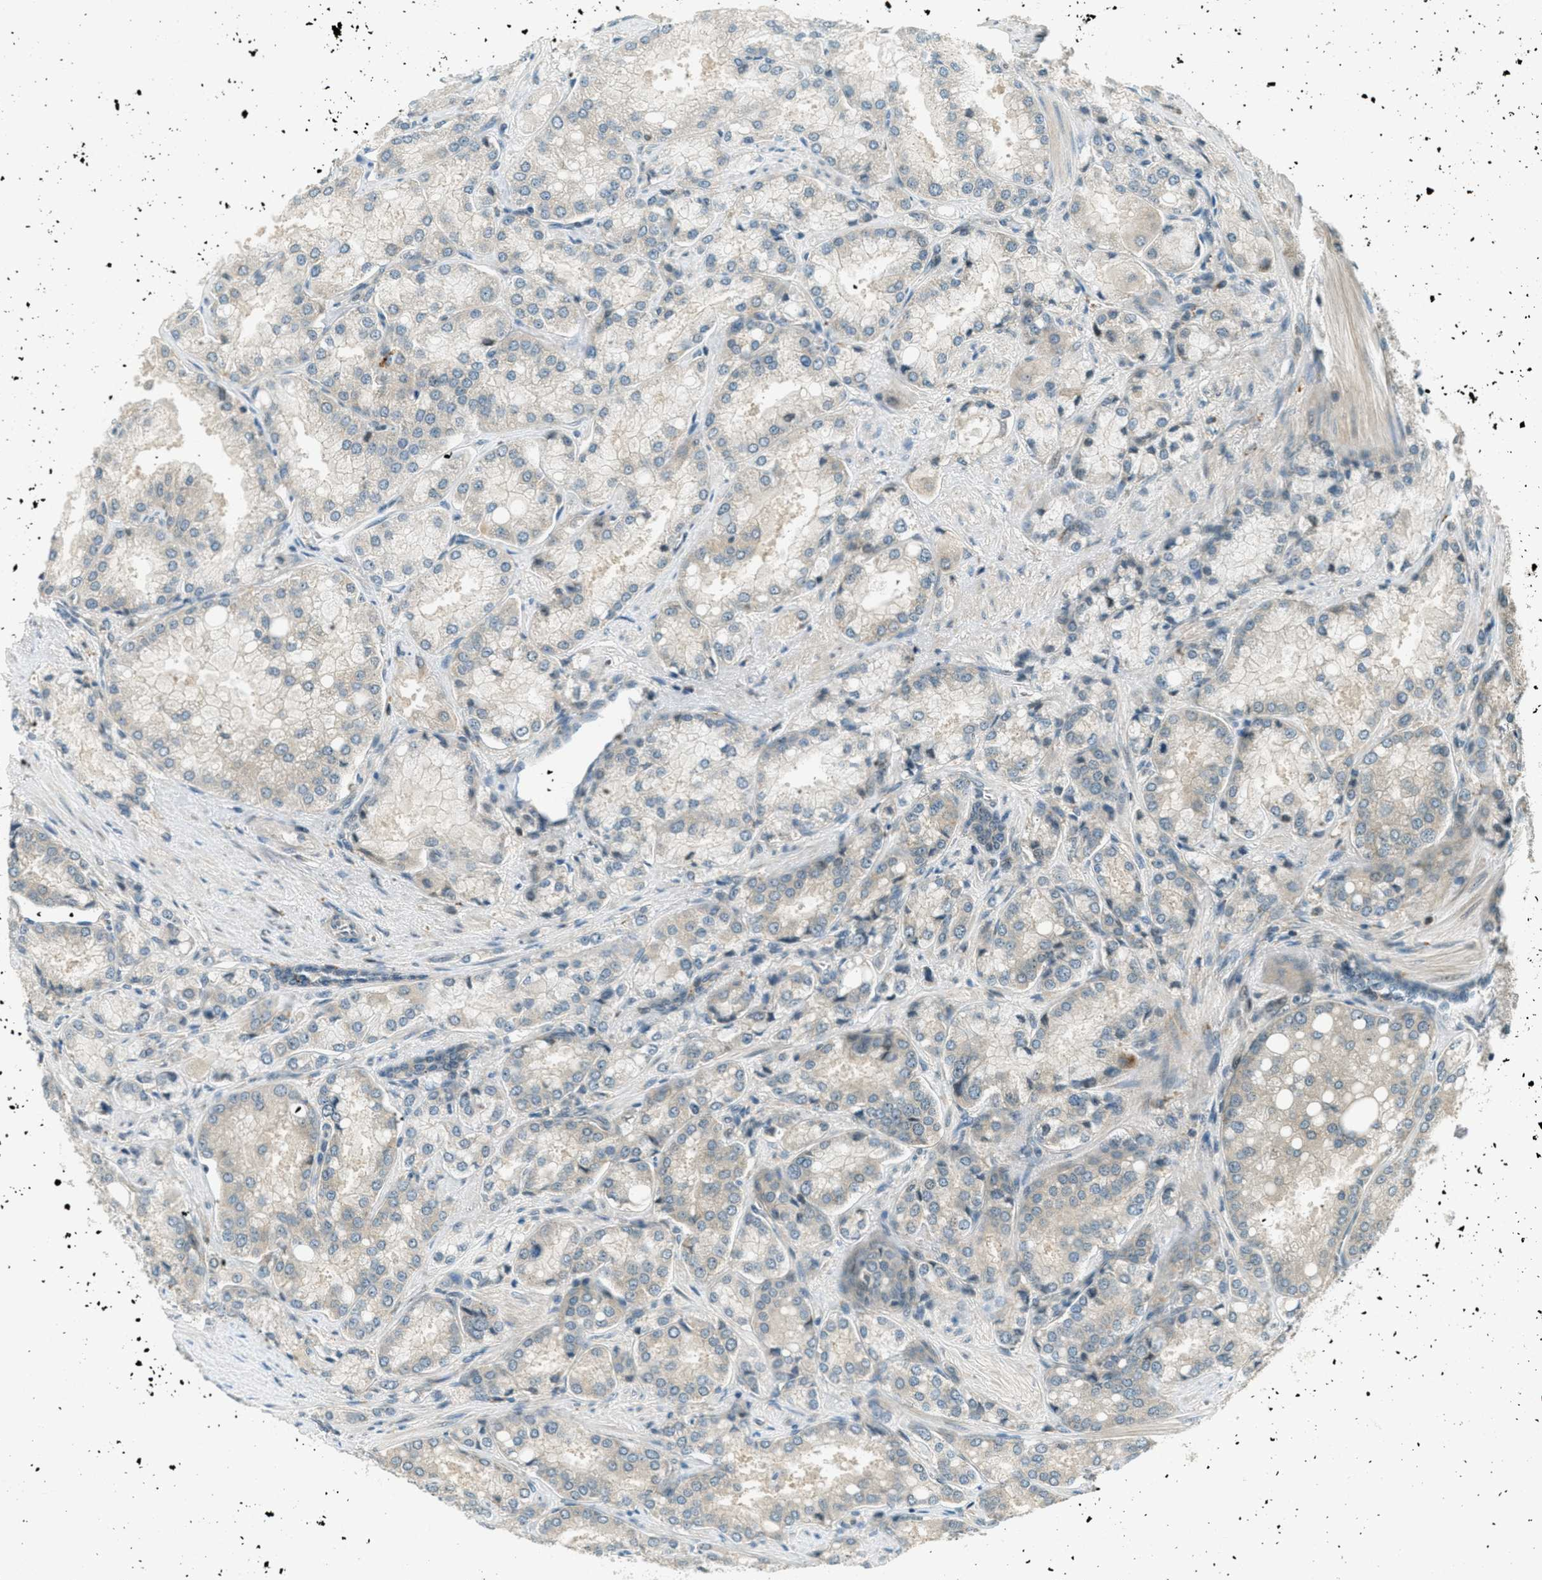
{"staining": {"intensity": "weak", "quantity": "<25%", "location": "cytoplasmic/membranous"}, "tissue": "prostate cancer", "cell_type": "Tumor cells", "image_type": "cancer", "snomed": [{"axis": "morphology", "description": "Adenocarcinoma, High grade"}, {"axis": "topography", "description": "Prostate"}], "caption": "Image shows no significant protein expression in tumor cells of high-grade adenocarcinoma (prostate). (DAB immunohistochemistry with hematoxylin counter stain).", "gene": "PTPN23", "patient": {"sex": "male", "age": 50}}